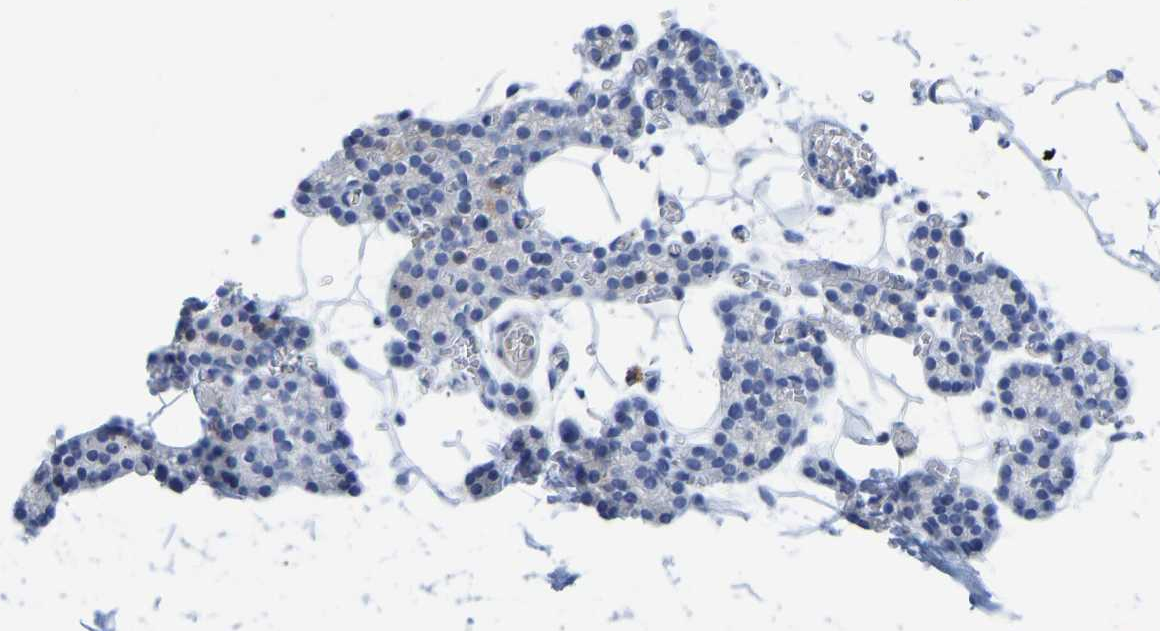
{"staining": {"intensity": "negative", "quantity": "none", "location": "none"}, "tissue": "parathyroid gland", "cell_type": "Glandular cells", "image_type": "normal", "snomed": [{"axis": "morphology", "description": "Normal tissue, NOS"}, {"axis": "morphology", "description": "Adenoma, NOS"}, {"axis": "topography", "description": "Parathyroid gland"}], "caption": "Glandular cells show no significant staining in unremarkable parathyroid gland.", "gene": "NKAIN3", "patient": {"sex": "female", "age": 58}}